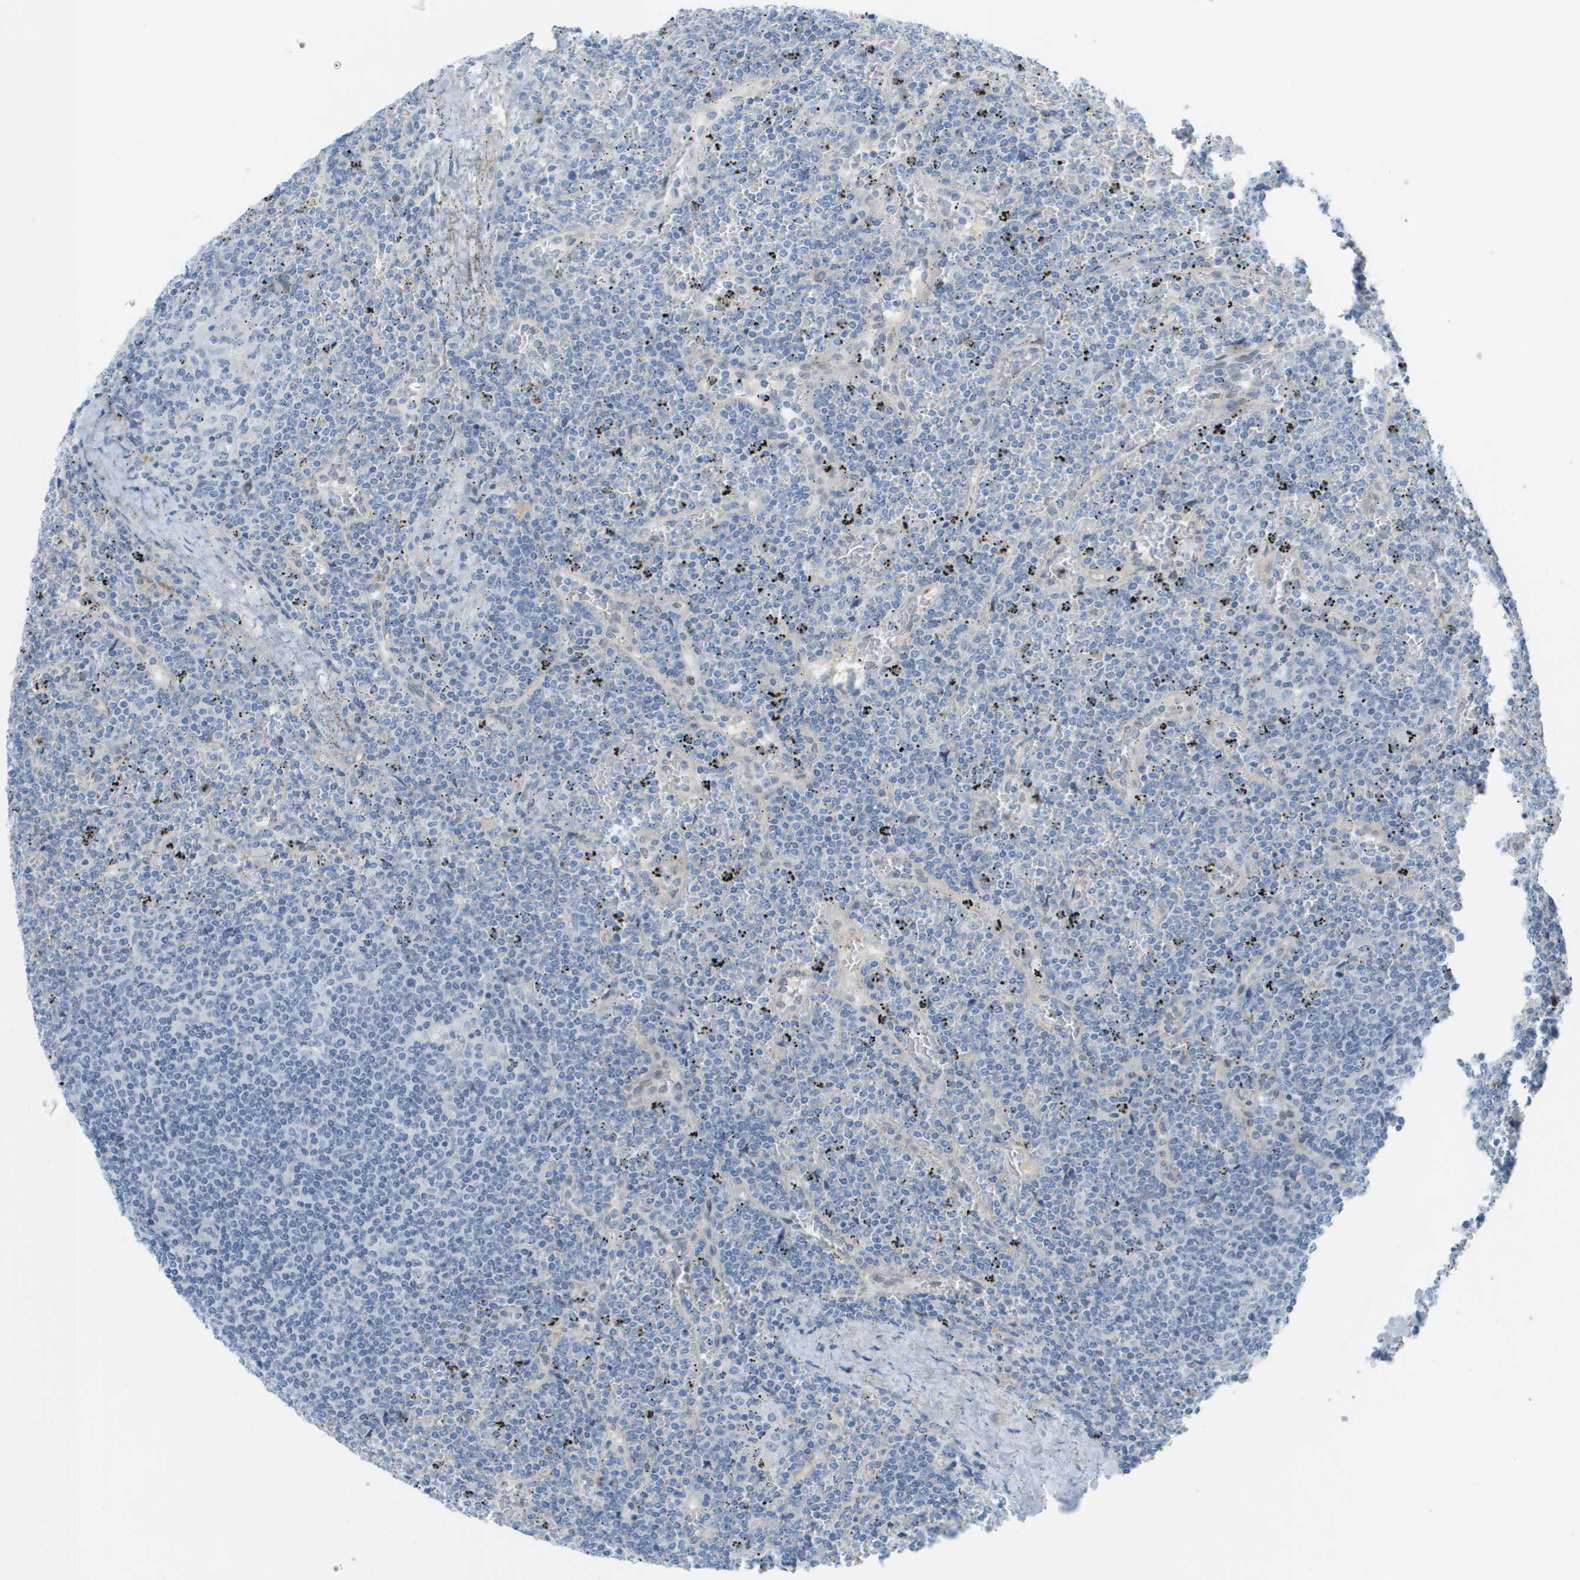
{"staining": {"intensity": "negative", "quantity": "none", "location": "none"}, "tissue": "lymphoma", "cell_type": "Tumor cells", "image_type": "cancer", "snomed": [{"axis": "morphology", "description": "Malignant lymphoma, non-Hodgkin's type, Low grade"}, {"axis": "topography", "description": "Spleen"}], "caption": "Protein analysis of lymphoma exhibits no significant staining in tumor cells.", "gene": "CUL9", "patient": {"sex": "female", "age": 19}}